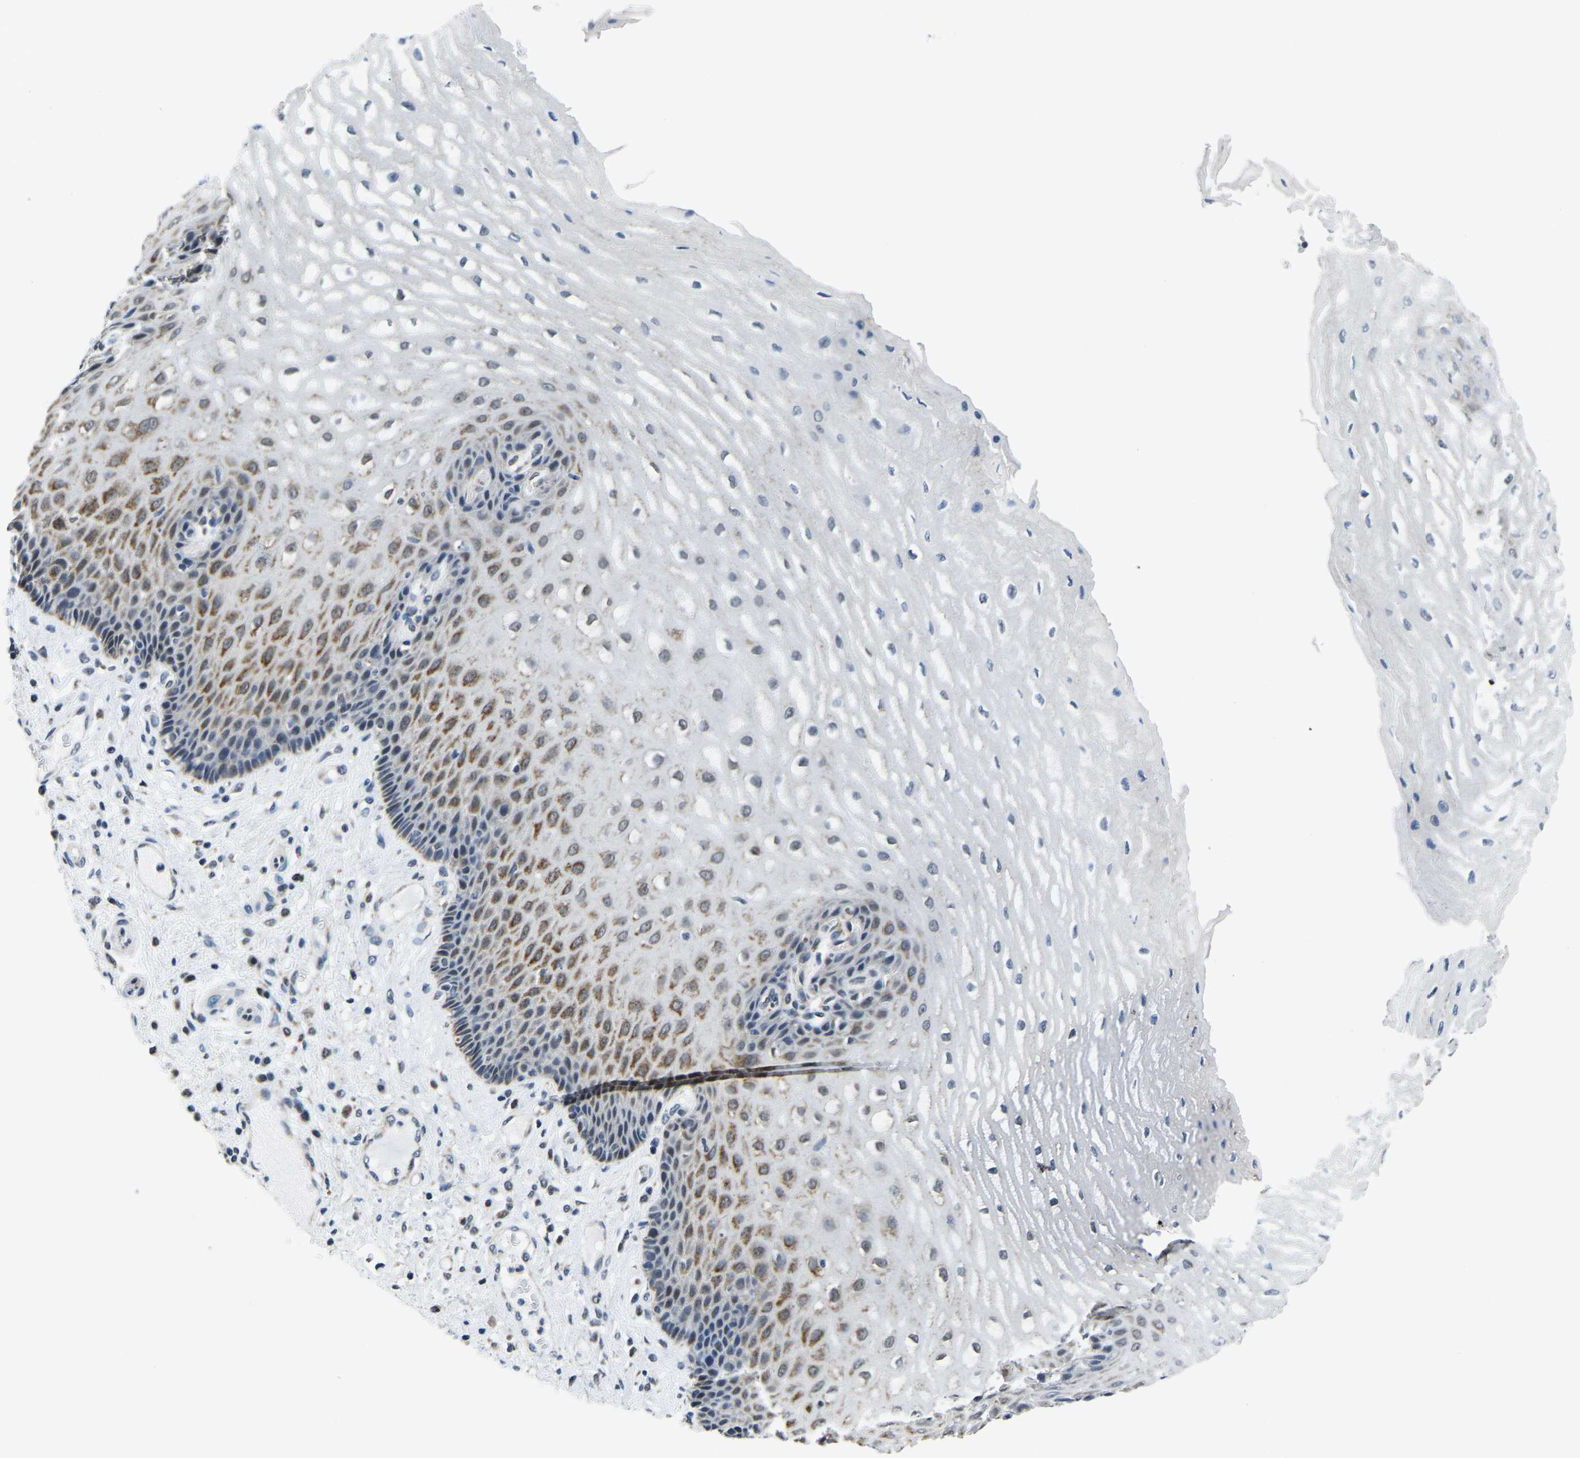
{"staining": {"intensity": "moderate", "quantity": "25%-75%", "location": "cytoplasmic/membranous"}, "tissue": "esophagus", "cell_type": "Squamous epithelial cells", "image_type": "normal", "snomed": [{"axis": "morphology", "description": "Normal tissue, NOS"}, {"axis": "topography", "description": "Esophagus"}], "caption": "Moderate cytoplasmic/membranous positivity is identified in about 25%-75% of squamous epithelial cells in normal esophagus. (DAB IHC with brightfield microscopy, high magnification).", "gene": "BNIP3L", "patient": {"sex": "male", "age": 54}}